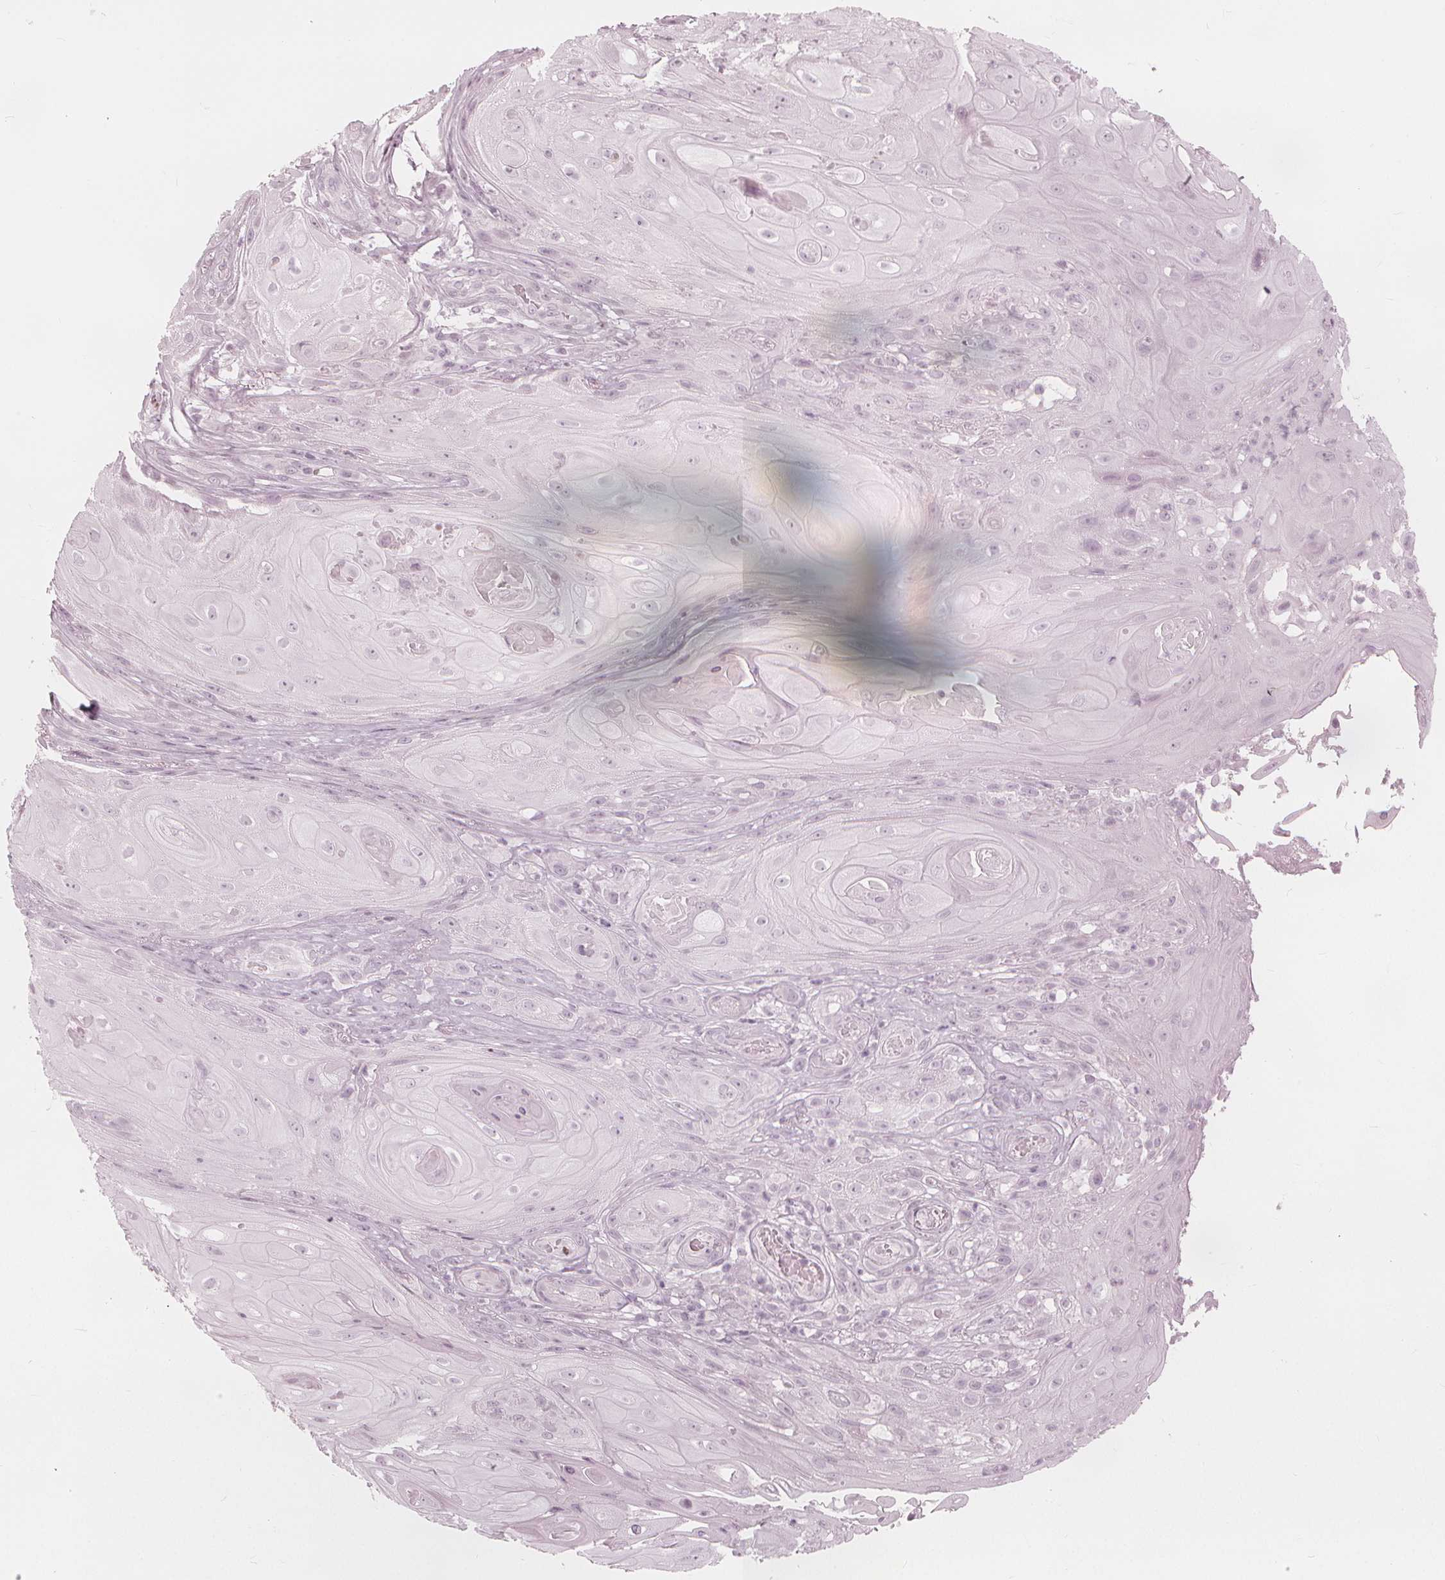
{"staining": {"intensity": "negative", "quantity": "none", "location": "none"}, "tissue": "skin cancer", "cell_type": "Tumor cells", "image_type": "cancer", "snomed": [{"axis": "morphology", "description": "Squamous cell carcinoma, NOS"}, {"axis": "topography", "description": "Skin"}], "caption": "Immunohistochemistry (IHC) image of neoplastic tissue: skin squamous cell carcinoma stained with DAB exhibits no significant protein expression in tumor cells.", "gene": "PAEP", "patient": {"sex": "male", "age": 62}}